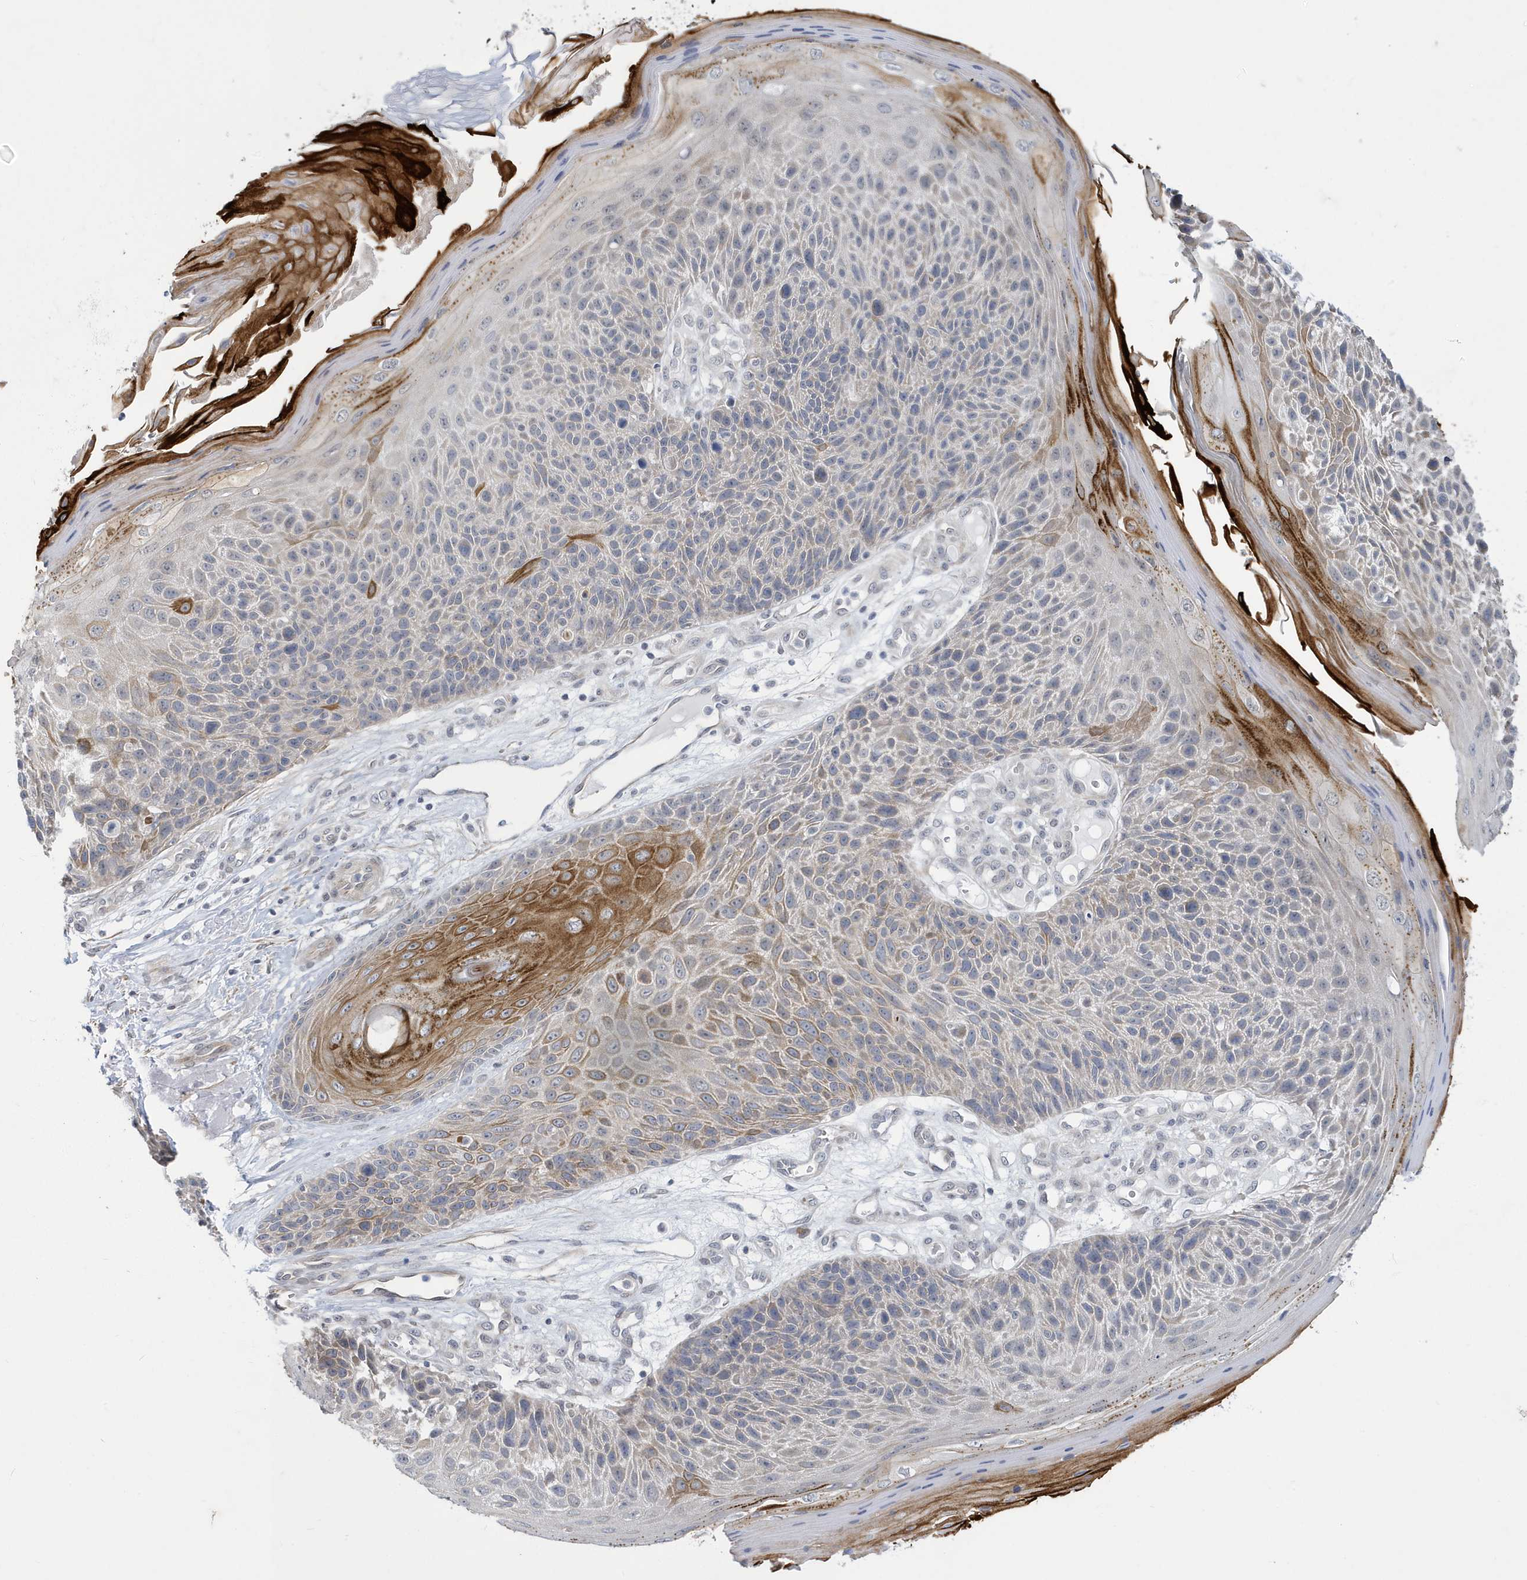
{"staining": {"intensity": "moderate", "quantity": "<25%", "location": "cytoplasmic/membranous"}, "tissue": "skin cancer", "cell_type": "Tumor cells", "image_type": "cancer", "snomed": [{"axis": "morphology", "description": "Squamous cell carcinoma, NOS"}, {"axis": "topography", "description": "Skin"}], "caption": "Immunohistochemistry micrograph of neoplastic tissue: skin cancer (squamous cell carcinoma) stained using IHC displays low levels of moderate protein expression localized specifically in the cytoplasmic/membranous of tumor cells, appearing as a cytoplasmic/membranous brown color.", "gene": "ZNF654", "patient": {"sex": "female", "age": 88}}